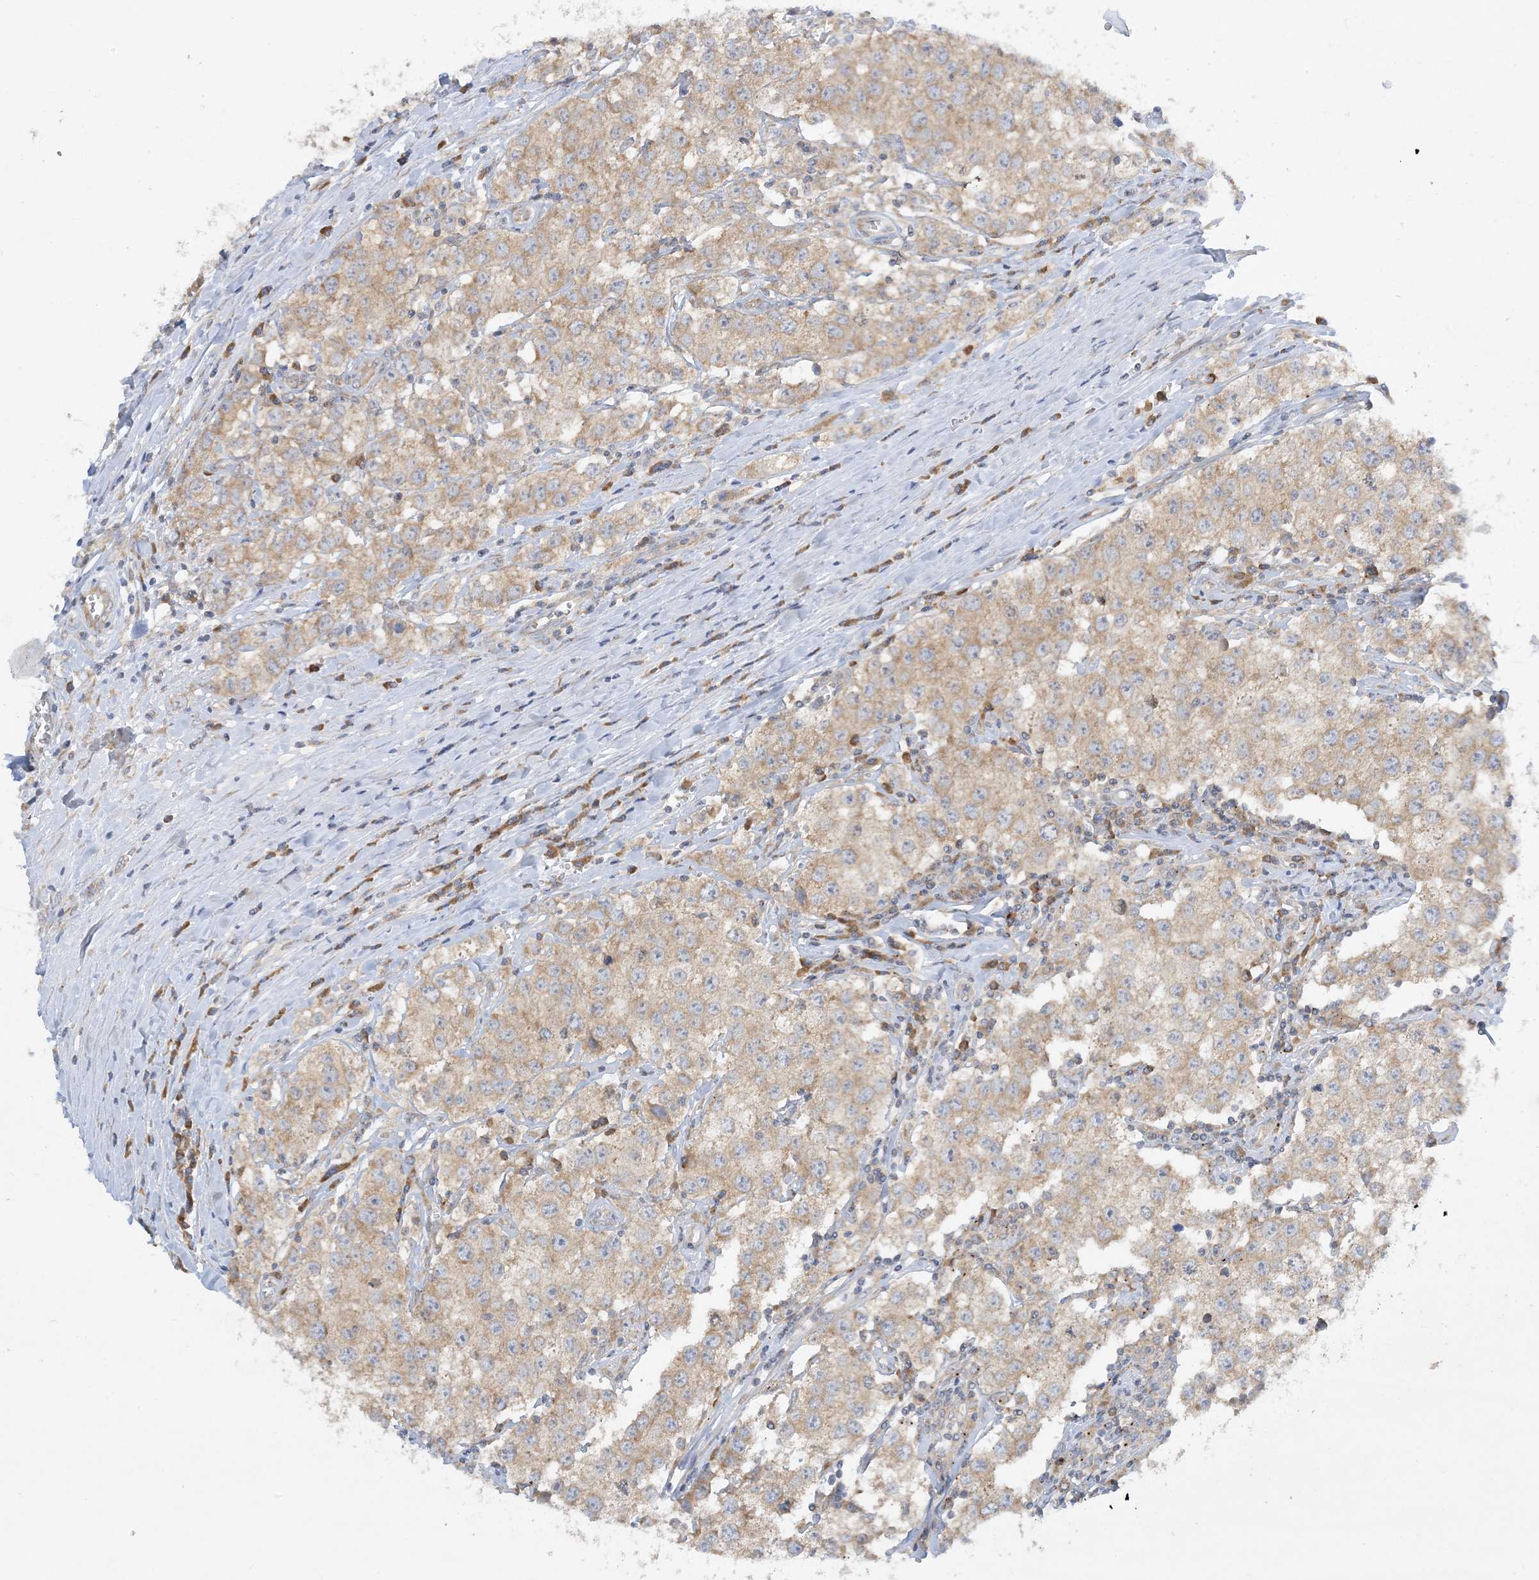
{"staining": {"intensity": "moderate", "quantity": ">75%", "location": "cytoplasmic/membranous"}, "tissue": "testis cancer", "cell_type": "Tumor cells", "image_type": "cancer", "snomed": [{"axis": "morphology", "description": "Seminoma, NOS"}, {"axis": "morphology", "description": "Carcinoma, Embryonal, NOS"}, {"axis": "topography", "description": "Testis"}], "caption": "A micrograph of human testis cancer stained for a protein exhibits moderate cytoplasmic/membranous brown staining in tumor cells. Using DAB (3,3'-diaminobenzidine) (brown) and hematoxylin (blue) stains, captured at high magnification using brightfield microscopy.", "gene": "RPP40", "patient": {"sex": "male", "age": 43}}